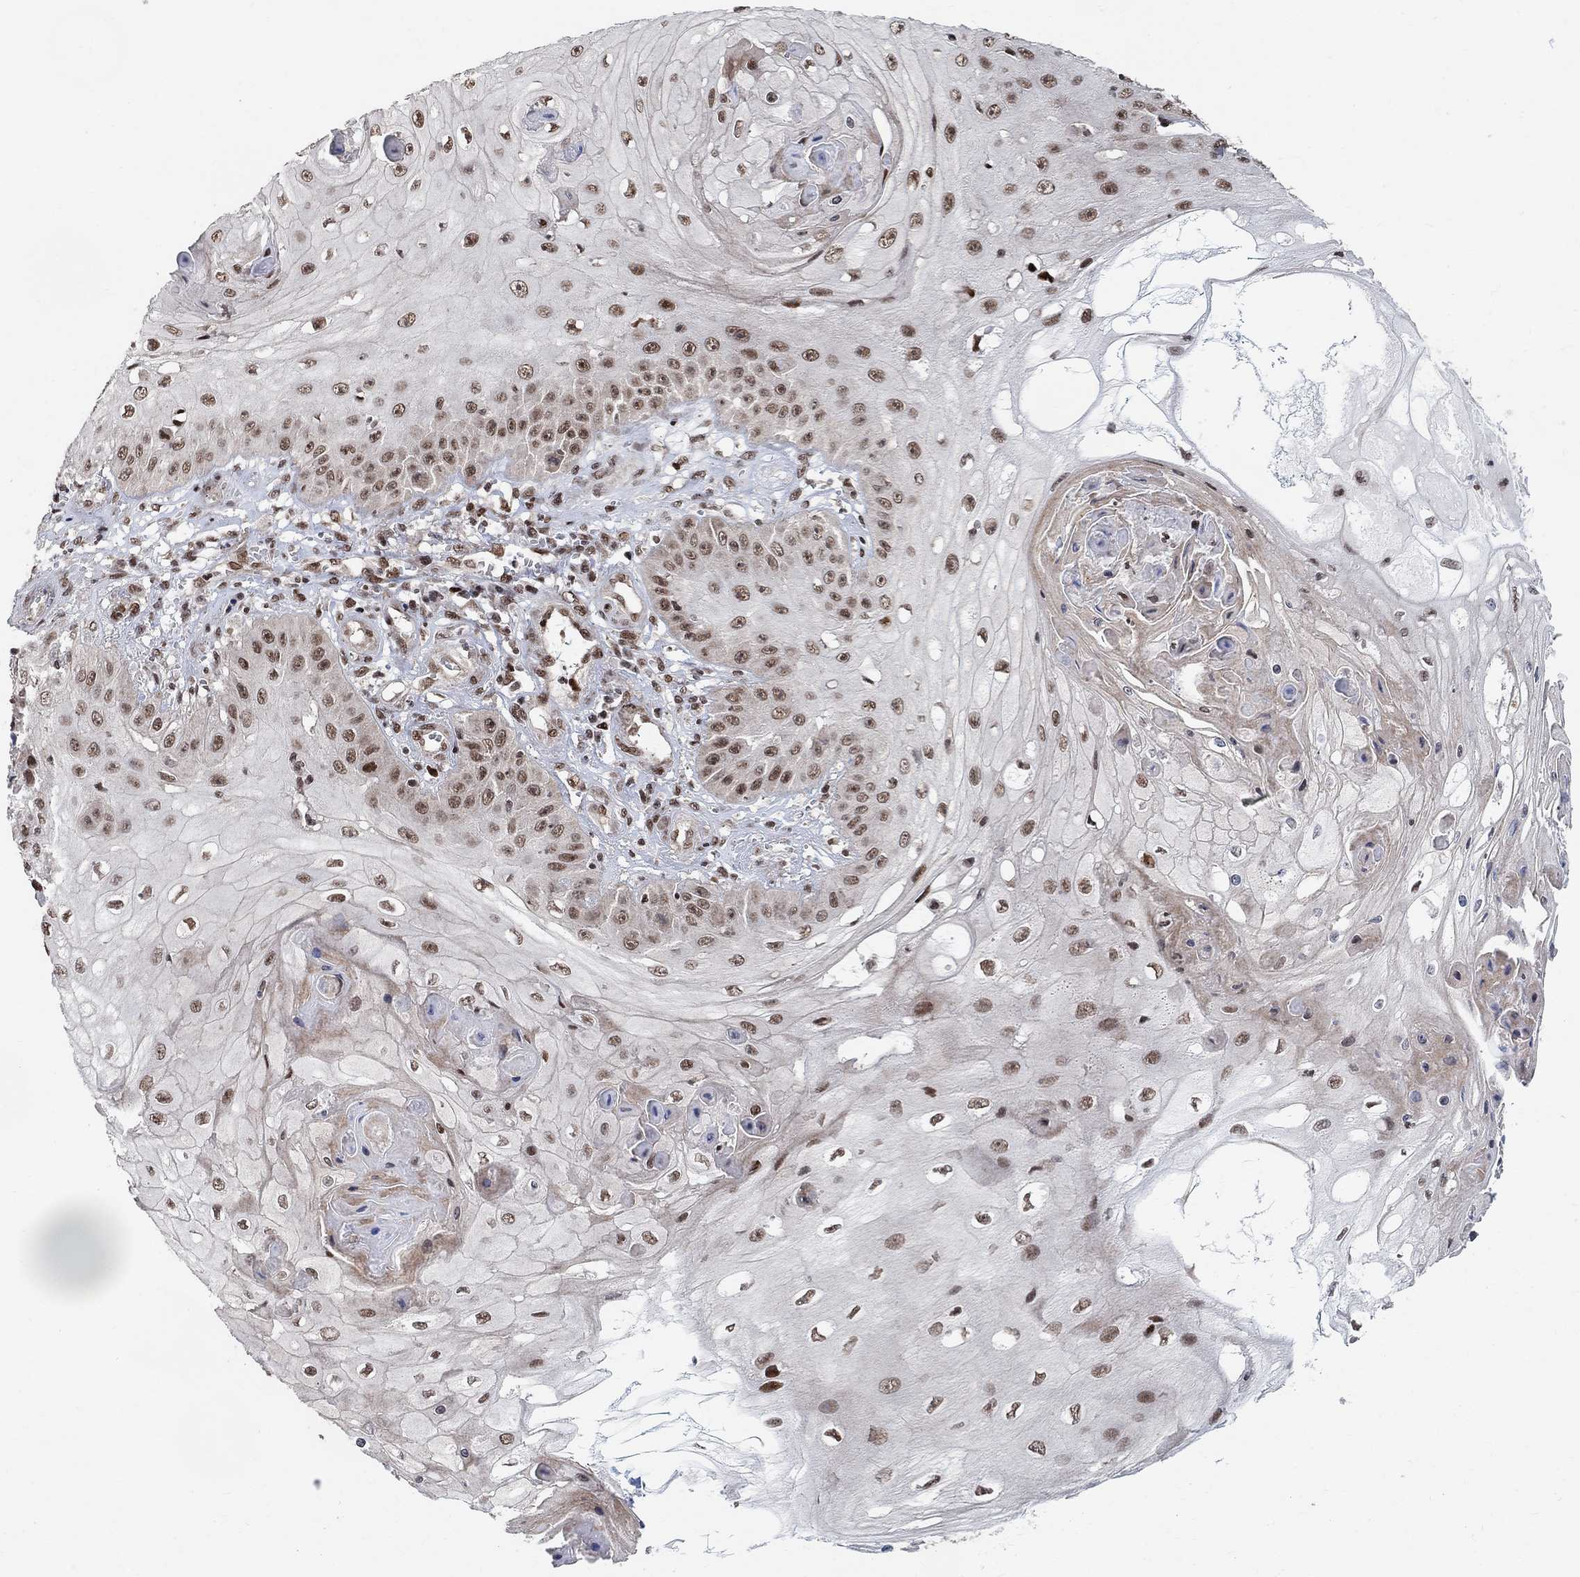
{"staining": {"intensity": "moderate", "quantity": ">75%", "location": "nuclear"}, "tissue": "skin cancer", "cell_type": "Tumor cells", "image_type": "cancer", "snomed": [{"axis": "morphology", "description": "Squamous cell carcinoma, NOS"}, {"axis": "topography", "description": "Skin"}], "caption": "Protein expression analysis of human skin cancer (squamous cell carcinoma) reveals moderate nuclear positivity in about >75% of tumor cells.", "gene": "E4F1", "patient": {"sex": "male", "age": 70}}